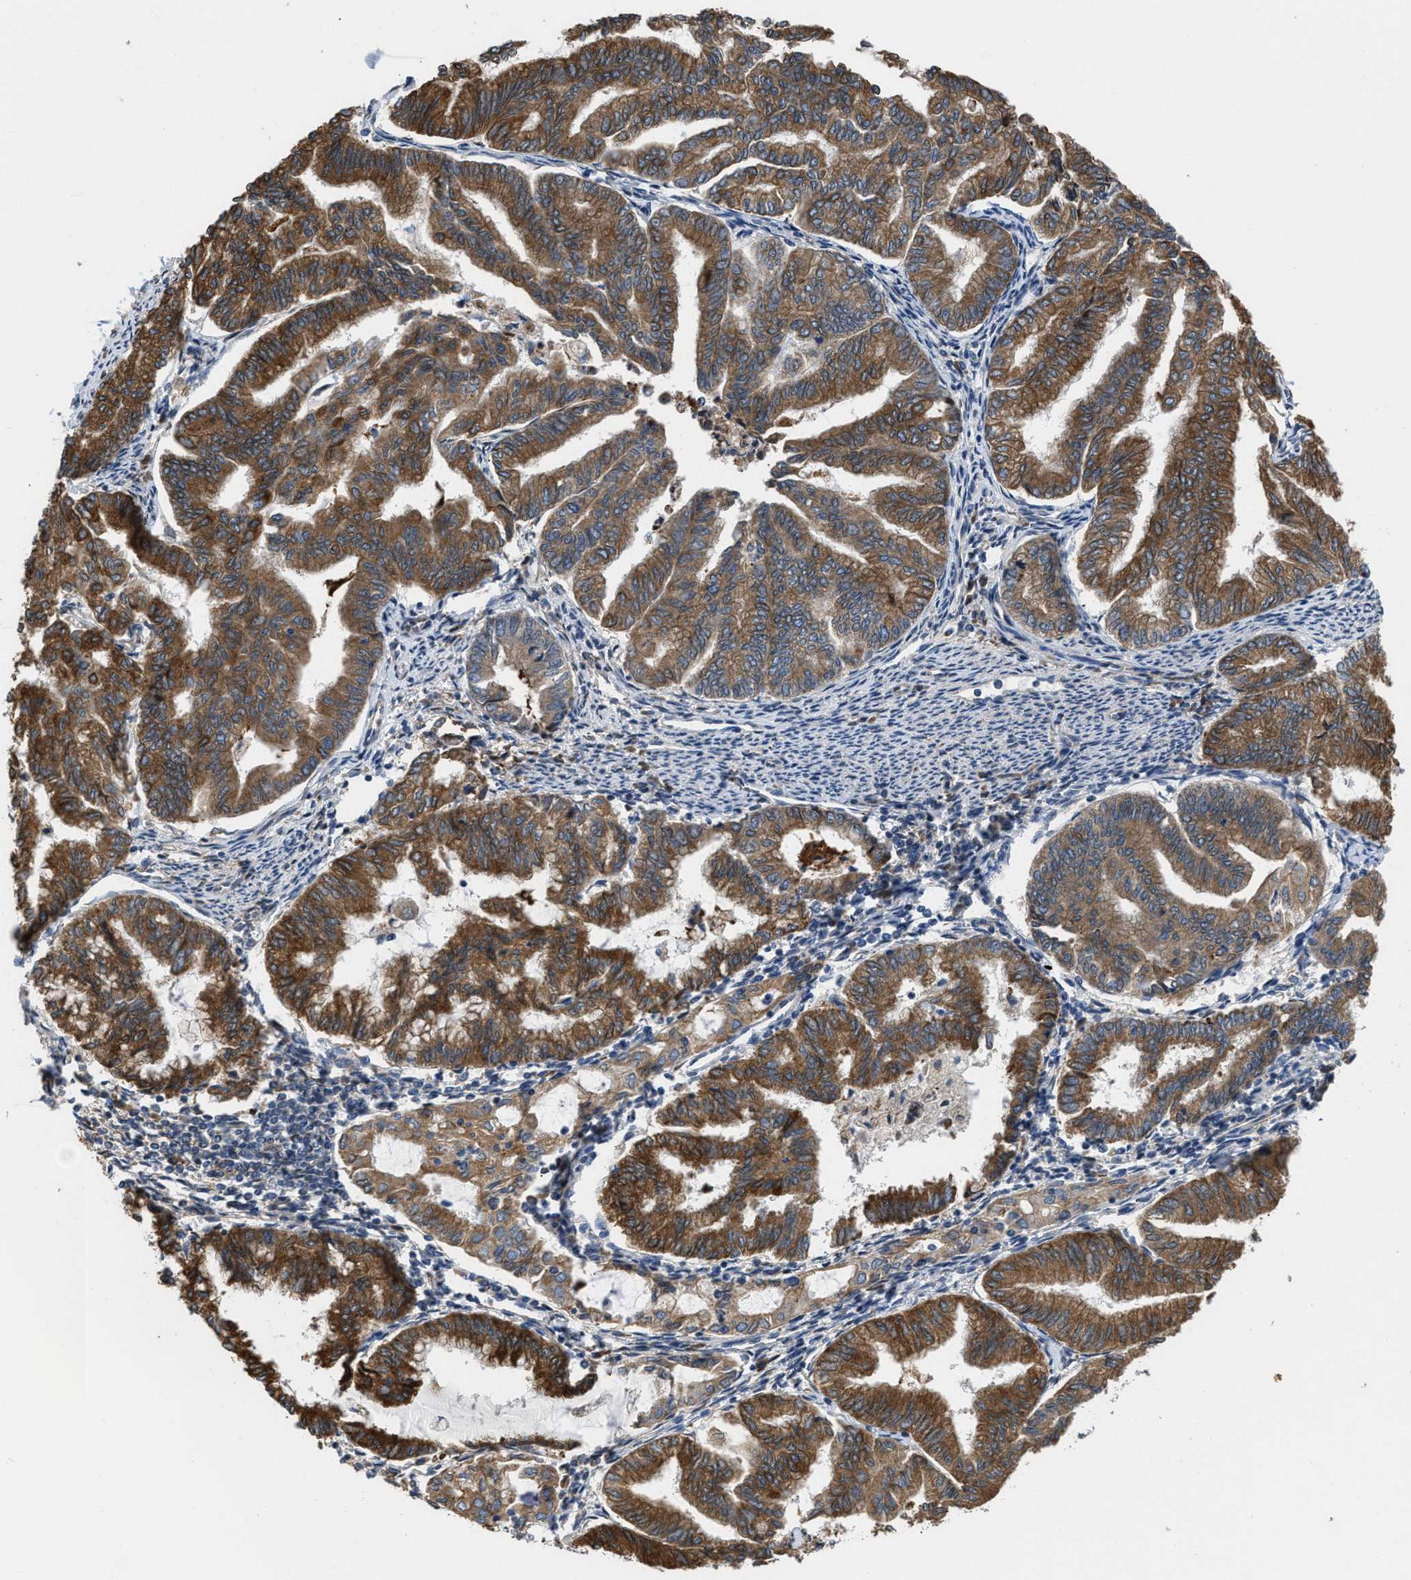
{"staining": {"intensity": "moderate", "quantity": ">75%", "location": "cytoplasmic/membranous"}, "tissue": "endometrial cancer", "cell_type": "Tumor cells", "image_type": "cancer", "snomed": [{"axis": "morphology", "description": "Adenocarcinoma, NOS"}, {"axis": "topography", "description": "Endometrium"}], "caption": "A medium amount of moderate cytoplasmic/membranous staining is seen in approximately >75% of tumor cells in endometrial adenocarcinoma tissue.", "gene": "CEP128", "patient": {"sex": "female", "age": 79}}